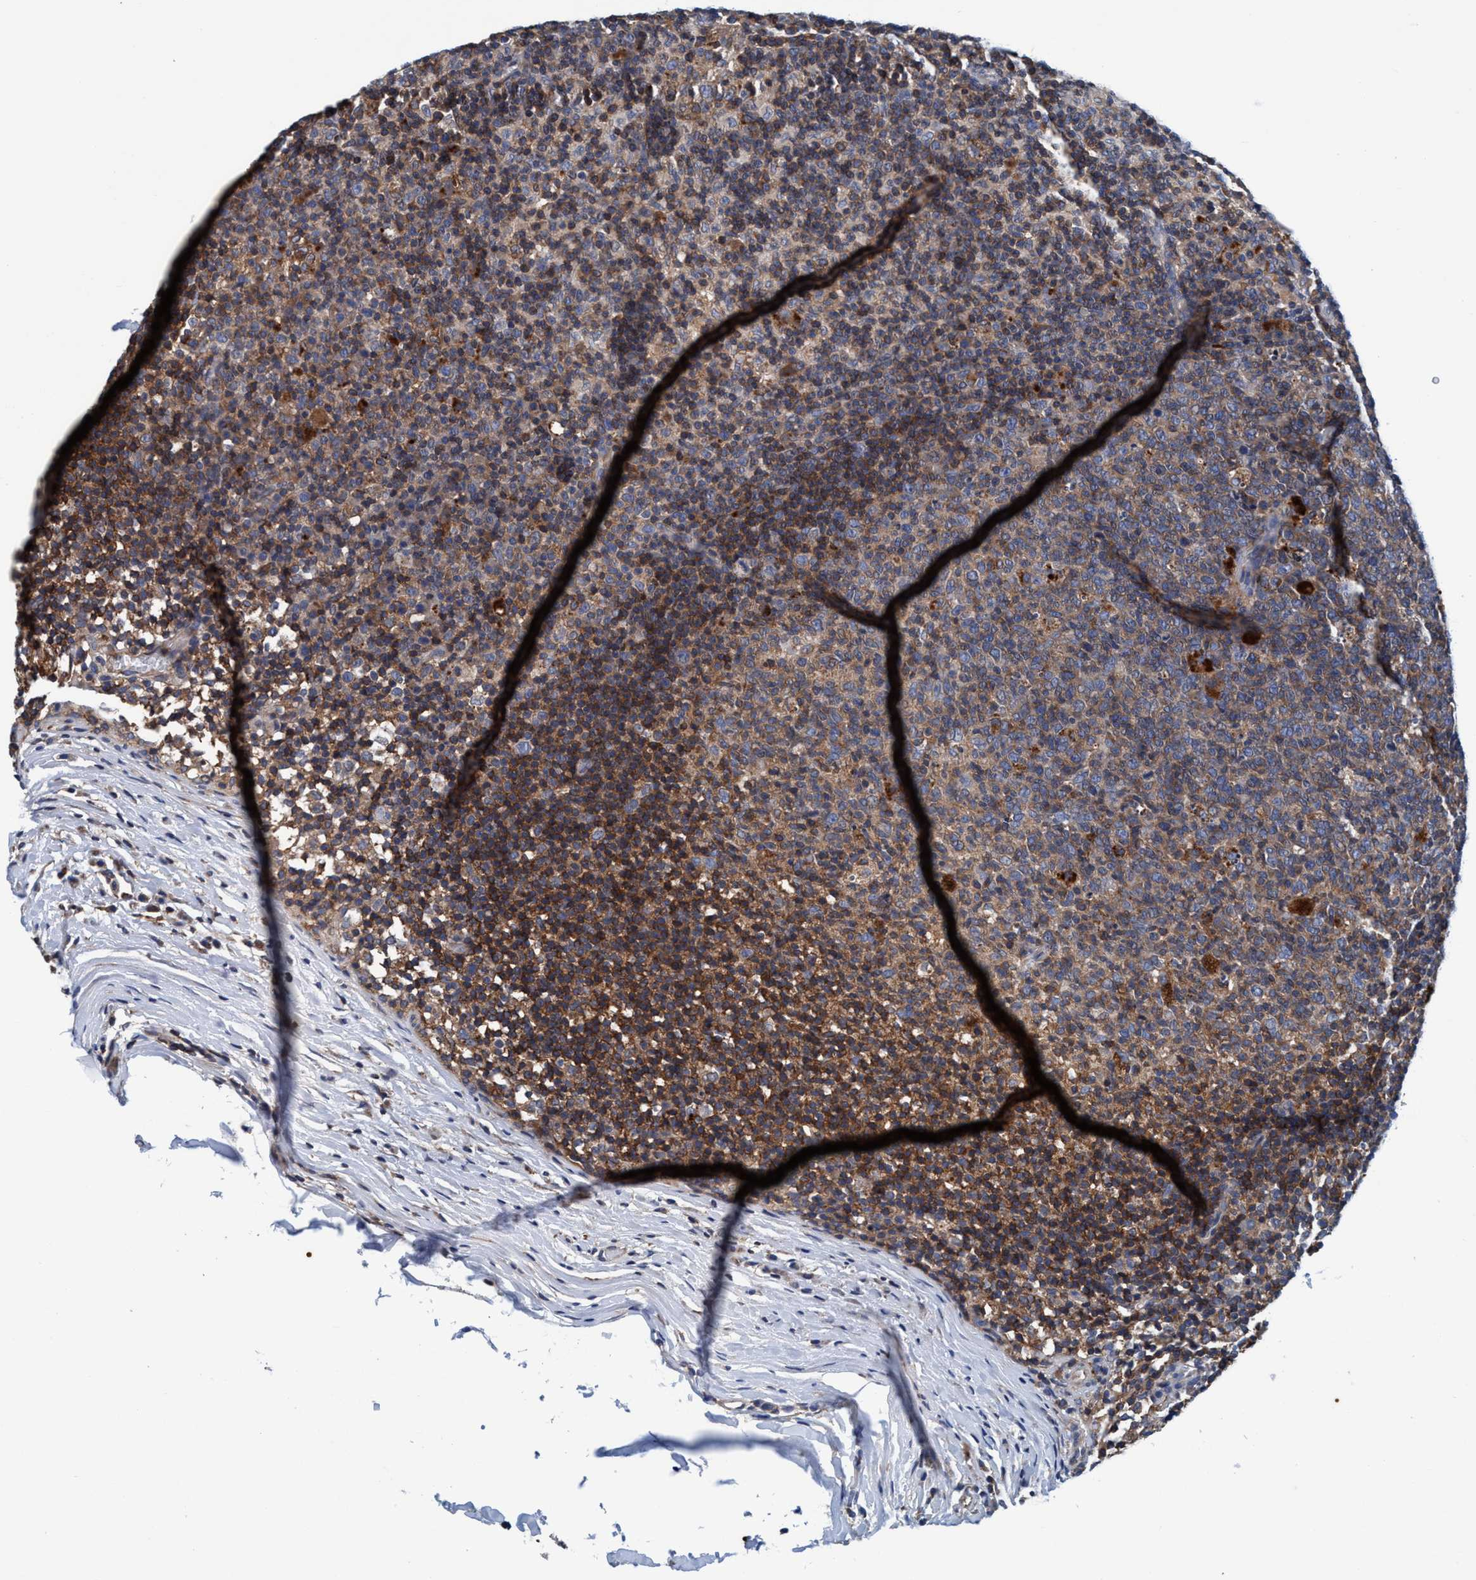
{"staining": {"intensity": "moderate", "quantity": "<25%", "location": "cytoplasmic/membranous"}, "tissue": "lymph node", "cell_type": "Germinal center cells", "image_type": "normal", "snomed": [{"axis": "morphology", "description": "Normal tissue, NOS"}, {"axis": "morphology", "description": "Inflammation, NOS"}, {"axis": "topography", "description": "Lymph node"}], "caption": "Moderate cytoplasmic/membranous protein expression is present in approximately <25% of germinal center cells in lymph node.", "gene": "ENDOG", "patient": {"sex": "male", "age": 55}}